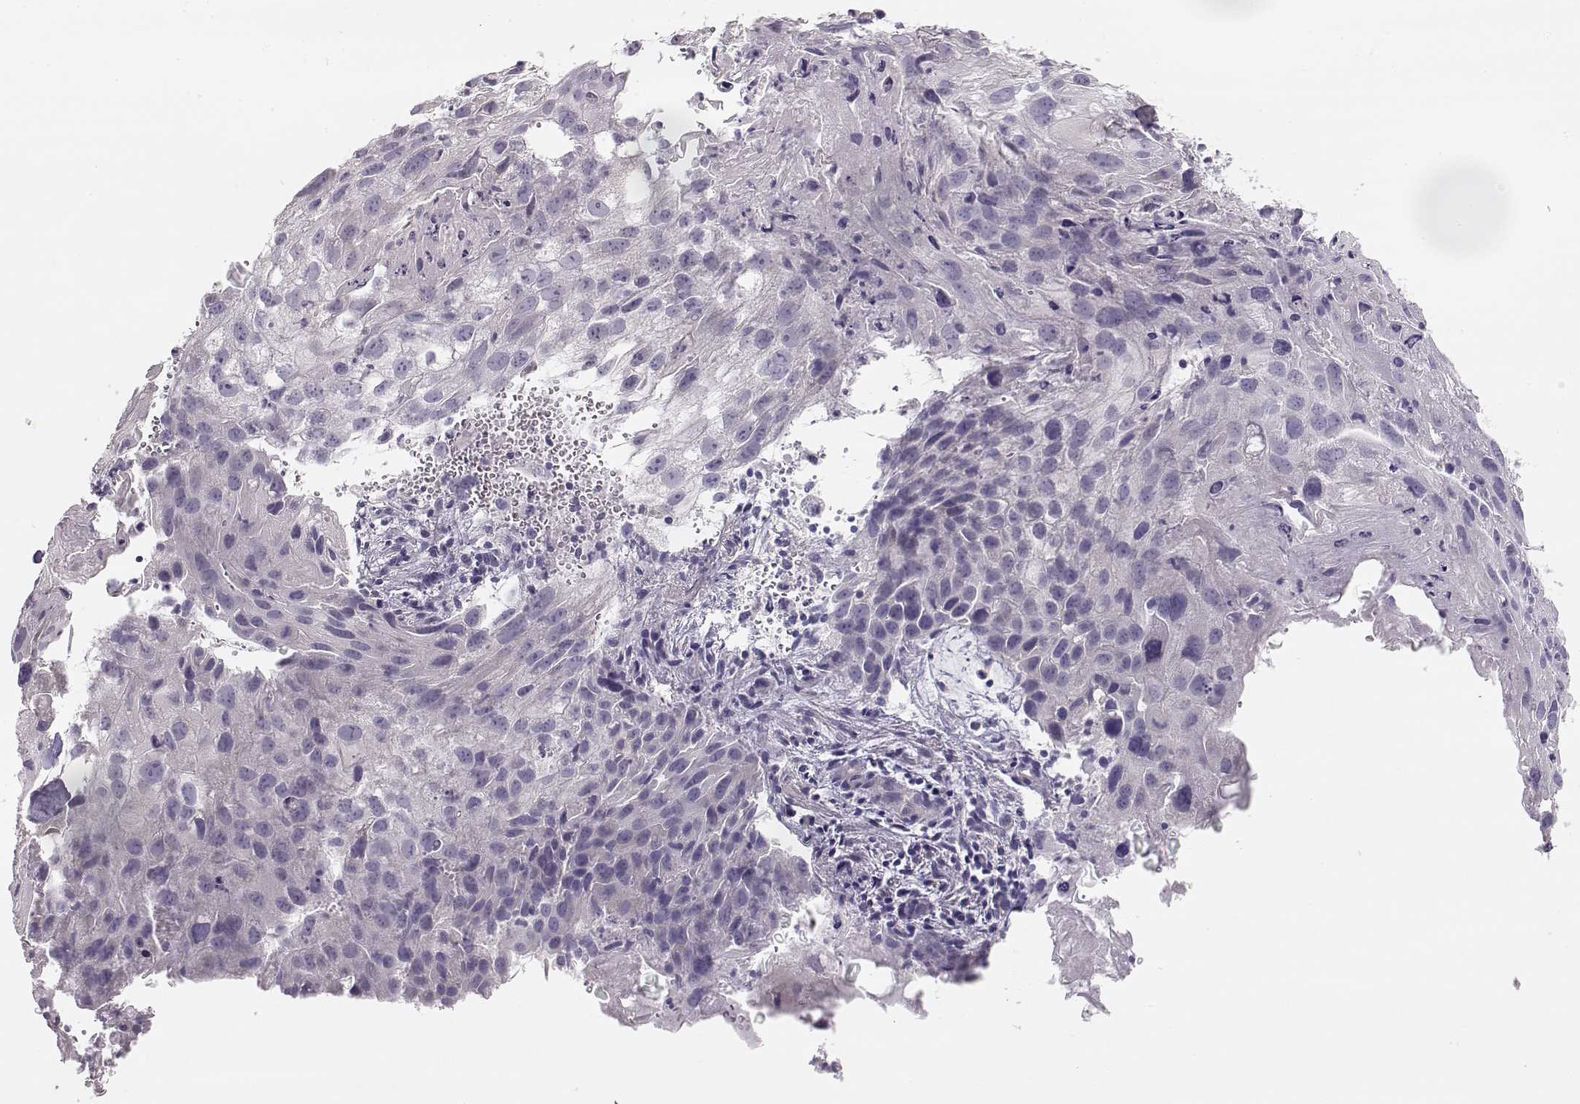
{"staining": {"intensity": "negative", "quantity": "none", "location": "none"}, "tissue": "cervical cancer", "cell_type": "Tumor cells", "image_type": "cancer", "snomed": [{"axis": "morphology", "description": "Squamous cell carcinoma, NOS"}, {"axis": "topography", "description": "Cervix"}], "caption": "Micrograph shows no significant protein staining in tumor cells of cervical cancer (squamous cell carcinoma). The staining is performed using DAB (3,3'-diaminobenzidine) brown chromogen with nuclei counter-stained in using hematoxylin.", "gene": "GLIPR1L2", "patient": {"sex": "female", "age": 53}}